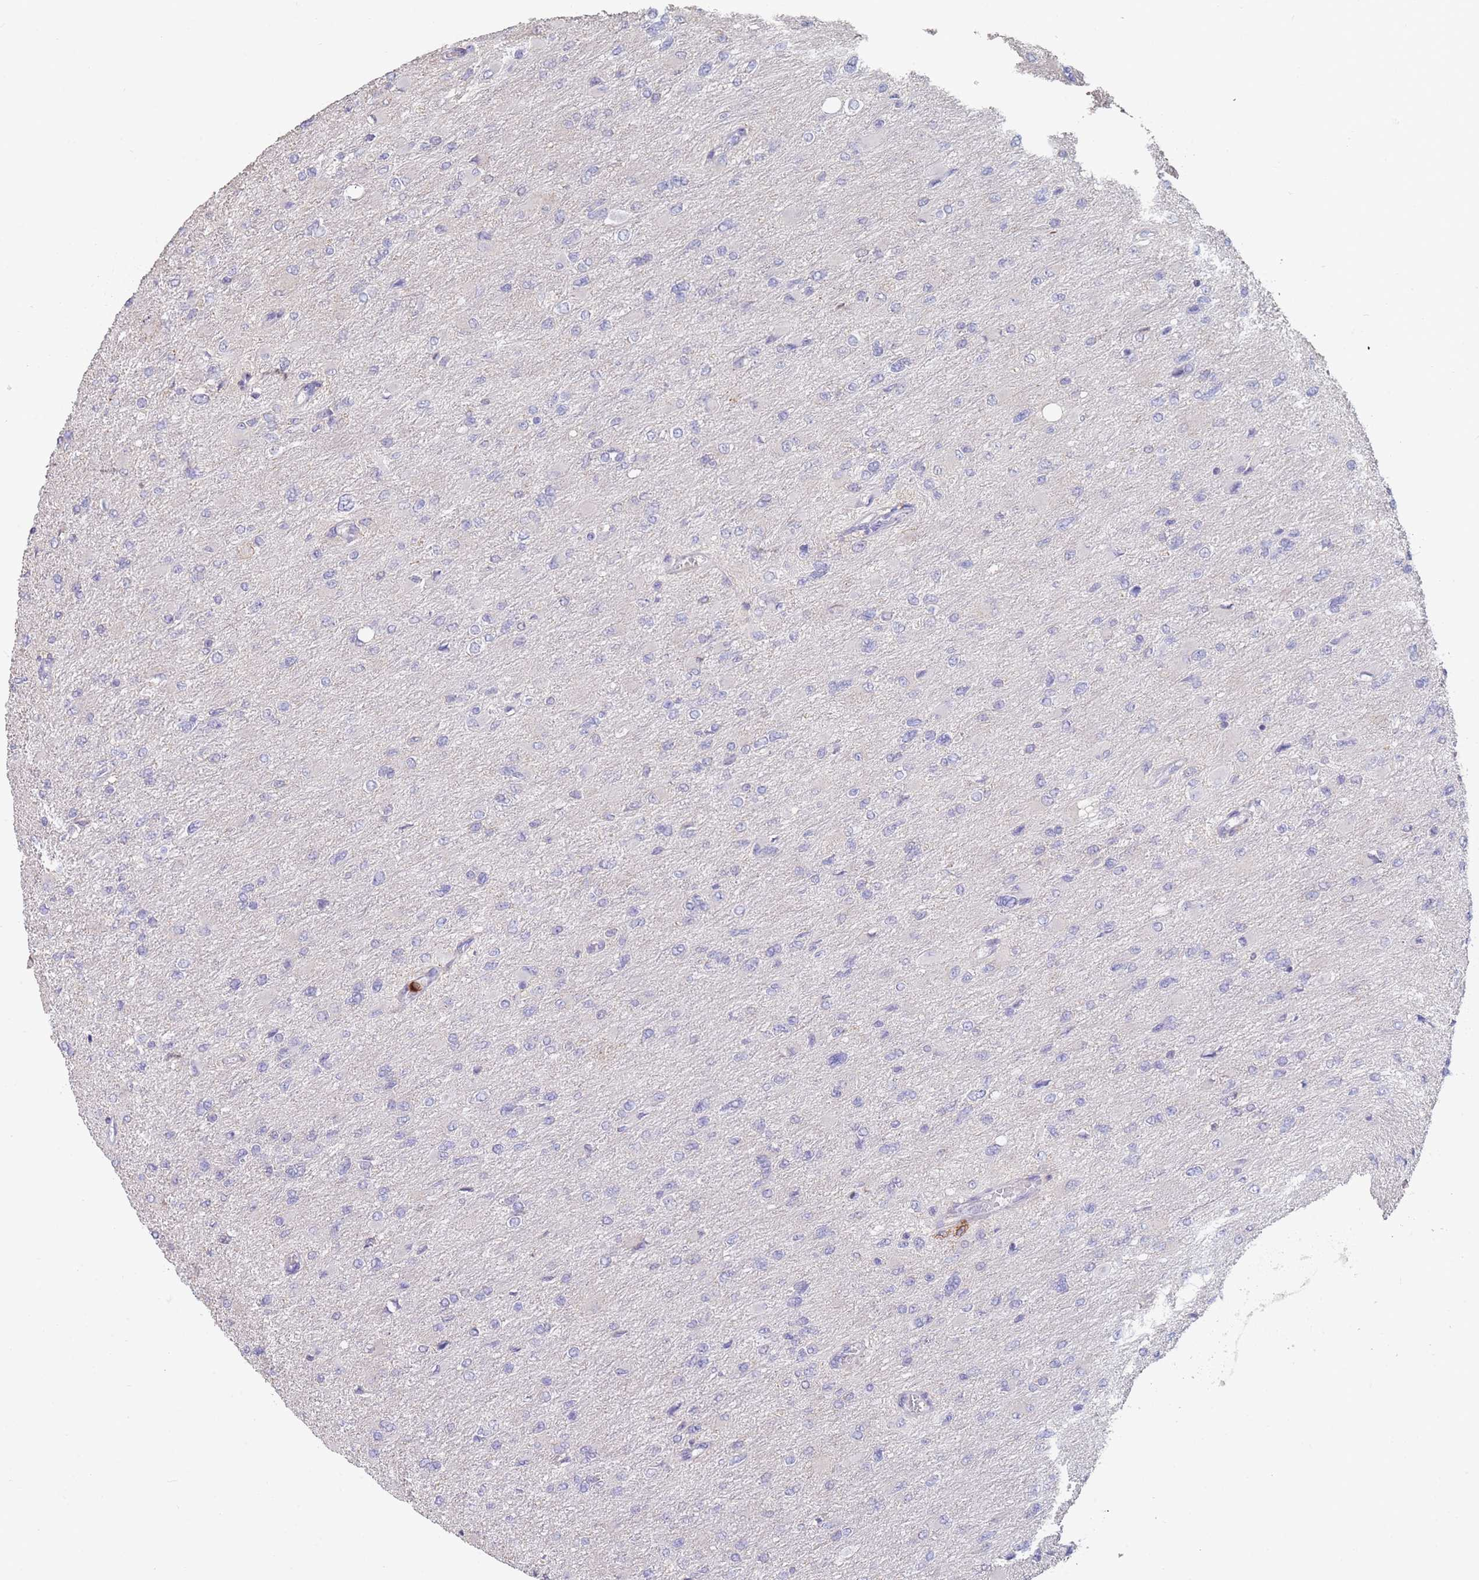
{"staining": {"intensity": "negative", "quantity": "none", "location": "none"}, "tissue": "glioma", "cell_type": "Tumor cells", "image_type": "cancer", "snomed": [{"axis": "morphology", "description": "Glioma, malignant, High grade"}, {"axis": "topography", "description": "Cerebral cortex"}], "caption": "This is an immunohistochemistry image of human glioma. There is no staining in tumor cells.", "gene": "CLEC12A", "patient": {"sex": "female", "age": 36}}